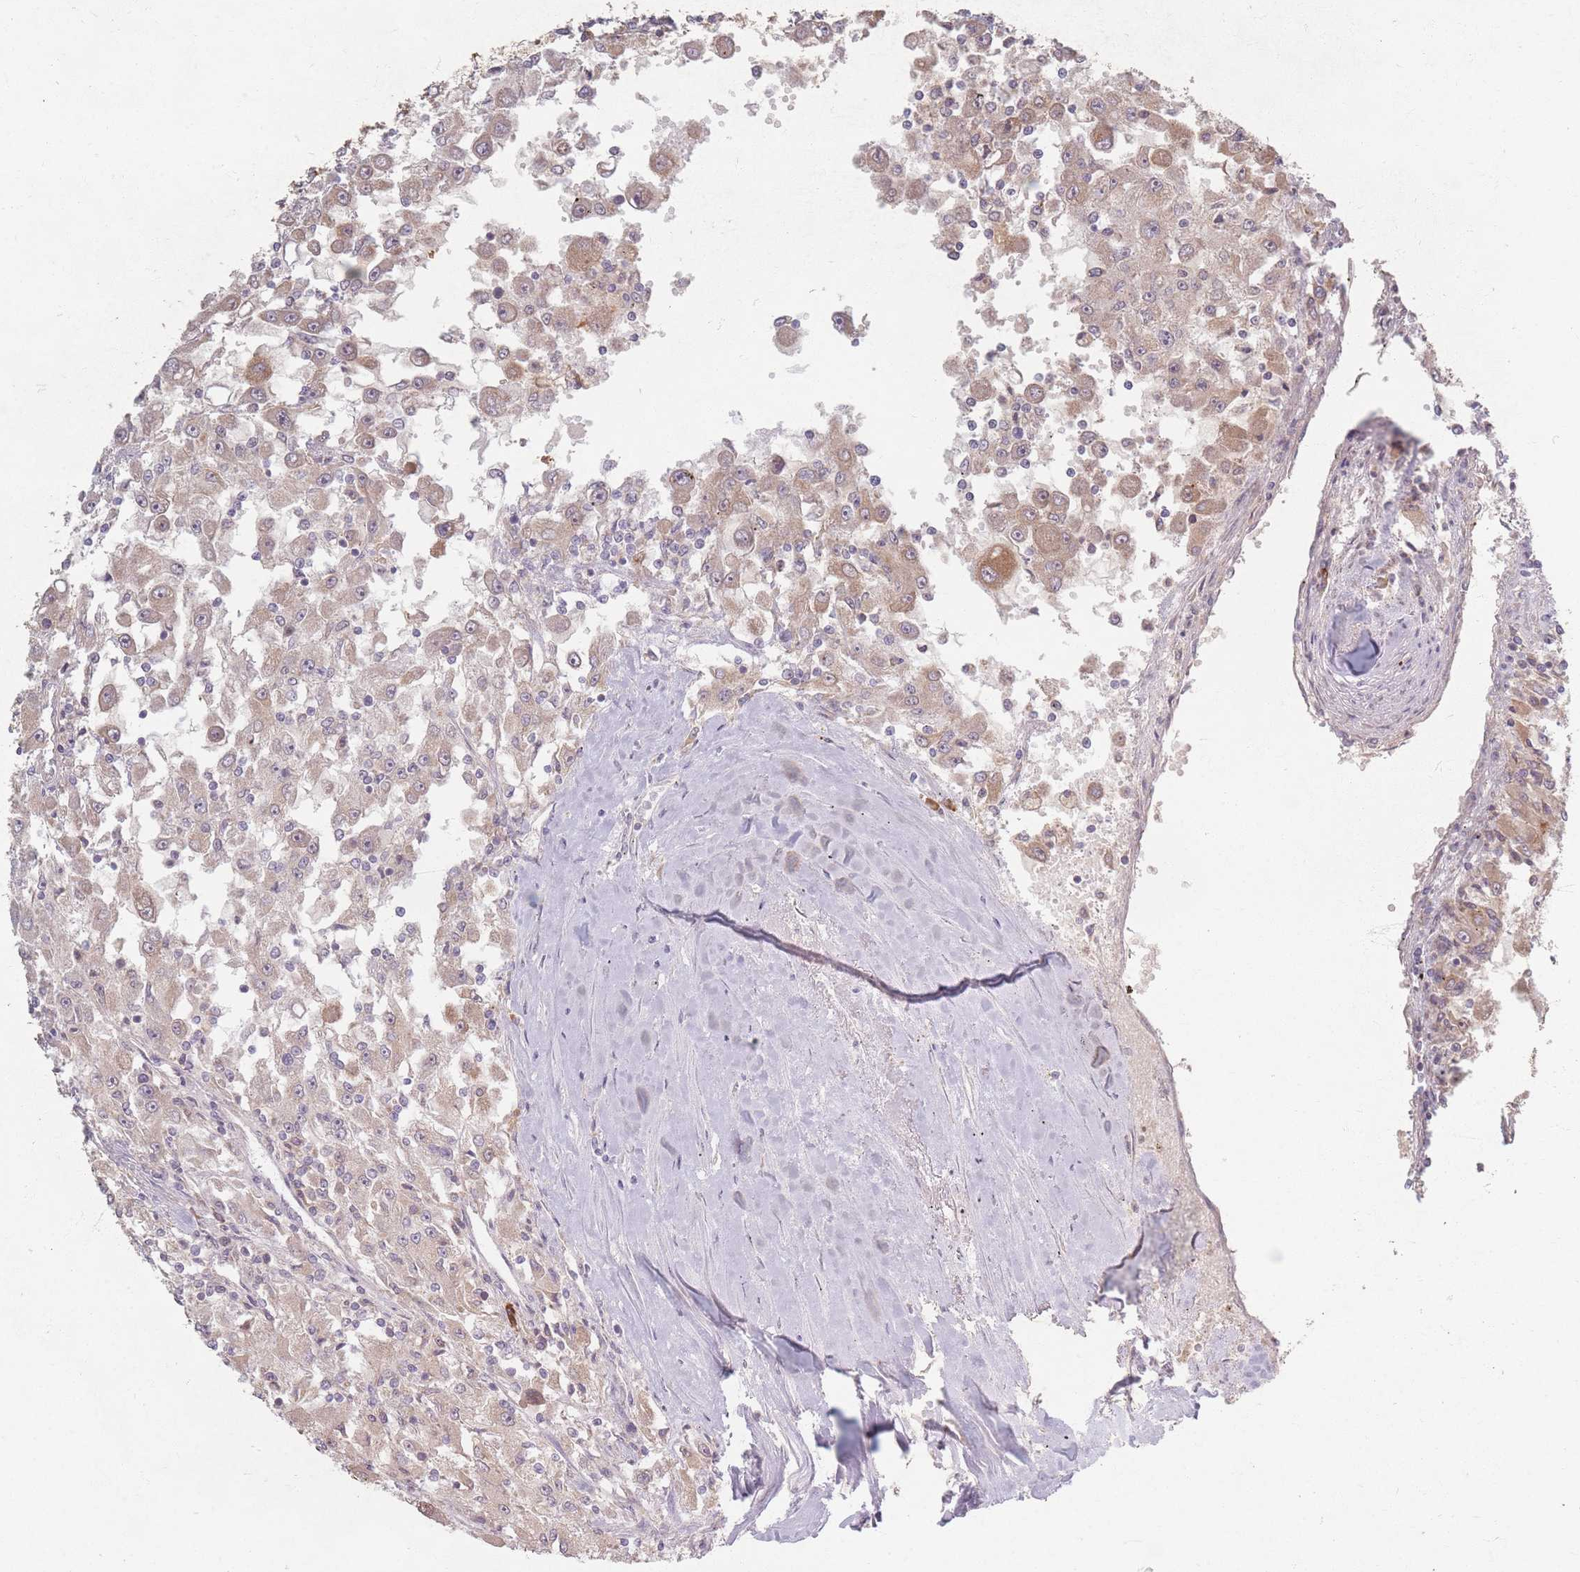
{"staining": {"intensity": "weak", "quantity": "25%-75%", "location": "cytoplasmic/membranous"}, "tissue": "renal cancer", "cell_type": "Tumor cells", "image_type": "cancer", "snomed": [{"axis": "morphology", "description": "Adenocarcinoma, NOS"}, {"axis": "topography", "description": "Kidney"}], "caption": "Immunohistochemical staining of human renal adenocarcinoma demonstrates low levels of weak cytoplasmic/membranous expression in about 25%-75% of tumor cells.", "gene": "SMIM14", "patient": {"sex": "female", "age": 67}}